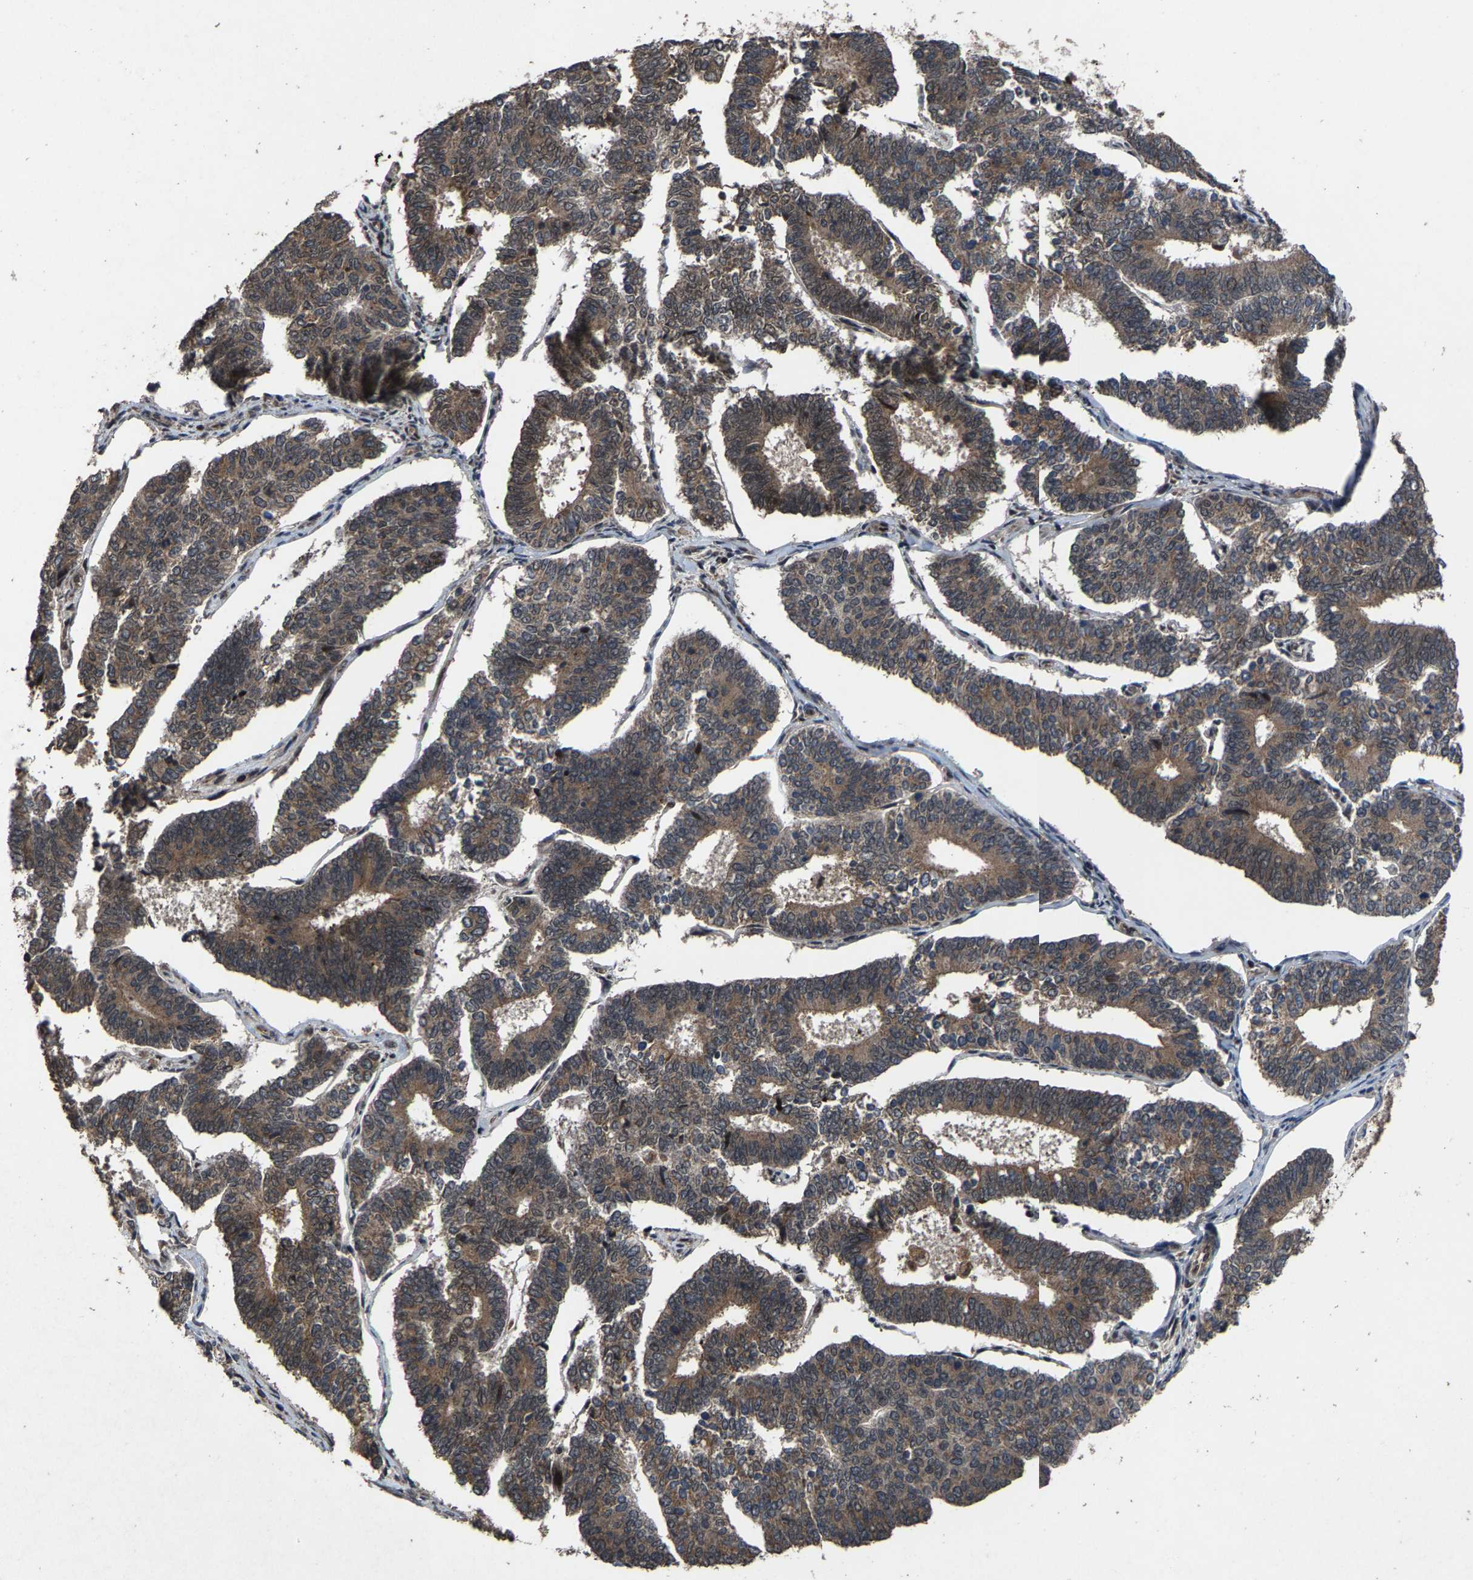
{"staining": {"intensity": "moderate", "quantity": ">75%", "location": "cytoplasmic/membranous"}, "tissue": "endometrial cancer", "cell_type": "Tumor cells", "image_type": "cancer", "snomed": [{"axis": "morphology", "description": "Adenocarcinoma, NOS"}, {"axis": "topography", "description": "Endometrium"}], "caption": "This is an image of immunohistochemistry staining of adenocarcinoma (endometrial), which shows moderate expression in the cytoplasmic/membranous of tumor cells.", "gene": "HAUS6", "patient": {"sex": "female", "age": 70}}